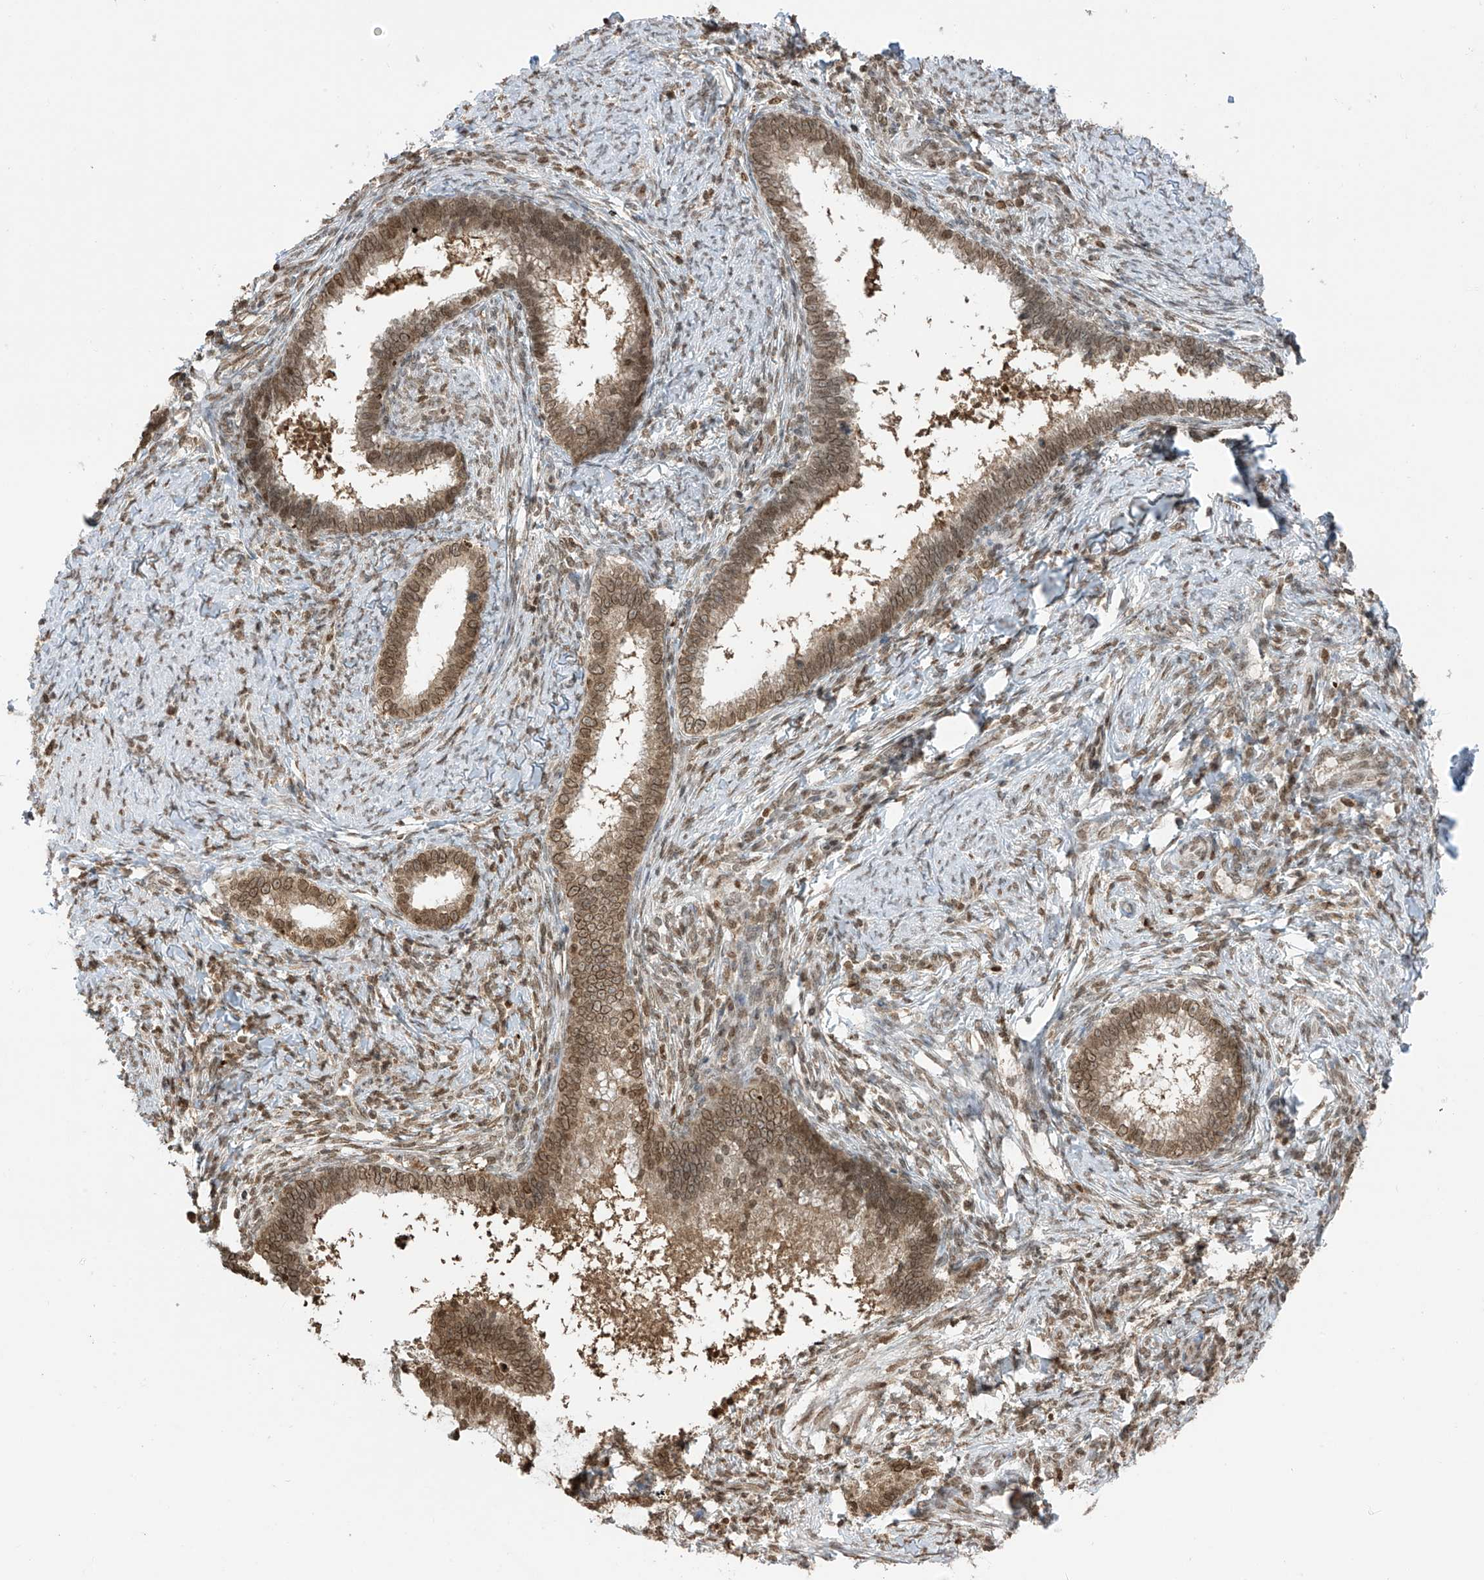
{"staining": {"intensity": "moderate", "quantity": "25%-75%", "location": "cytoplasmic/membranous,nuclear"}, "tissue": "cervical cancer", "cell_type": "Tumor cells", "image_type": "cancer", "snomed": [{"axis": "morphology", "description": "Adenocarcinoma, NOS"}, {"axis": "topography", "description": "Cervix"}], "caption": "Immunohistochemistry of human adenocarcinoma (cervical) exhibits medium levels of moderate cytoplasmic/membranous and nuclear positivity in about 25%-75% of tumor cells.", "gene": "KPNB1", "patient": {"sex": "female", "age": 36}}